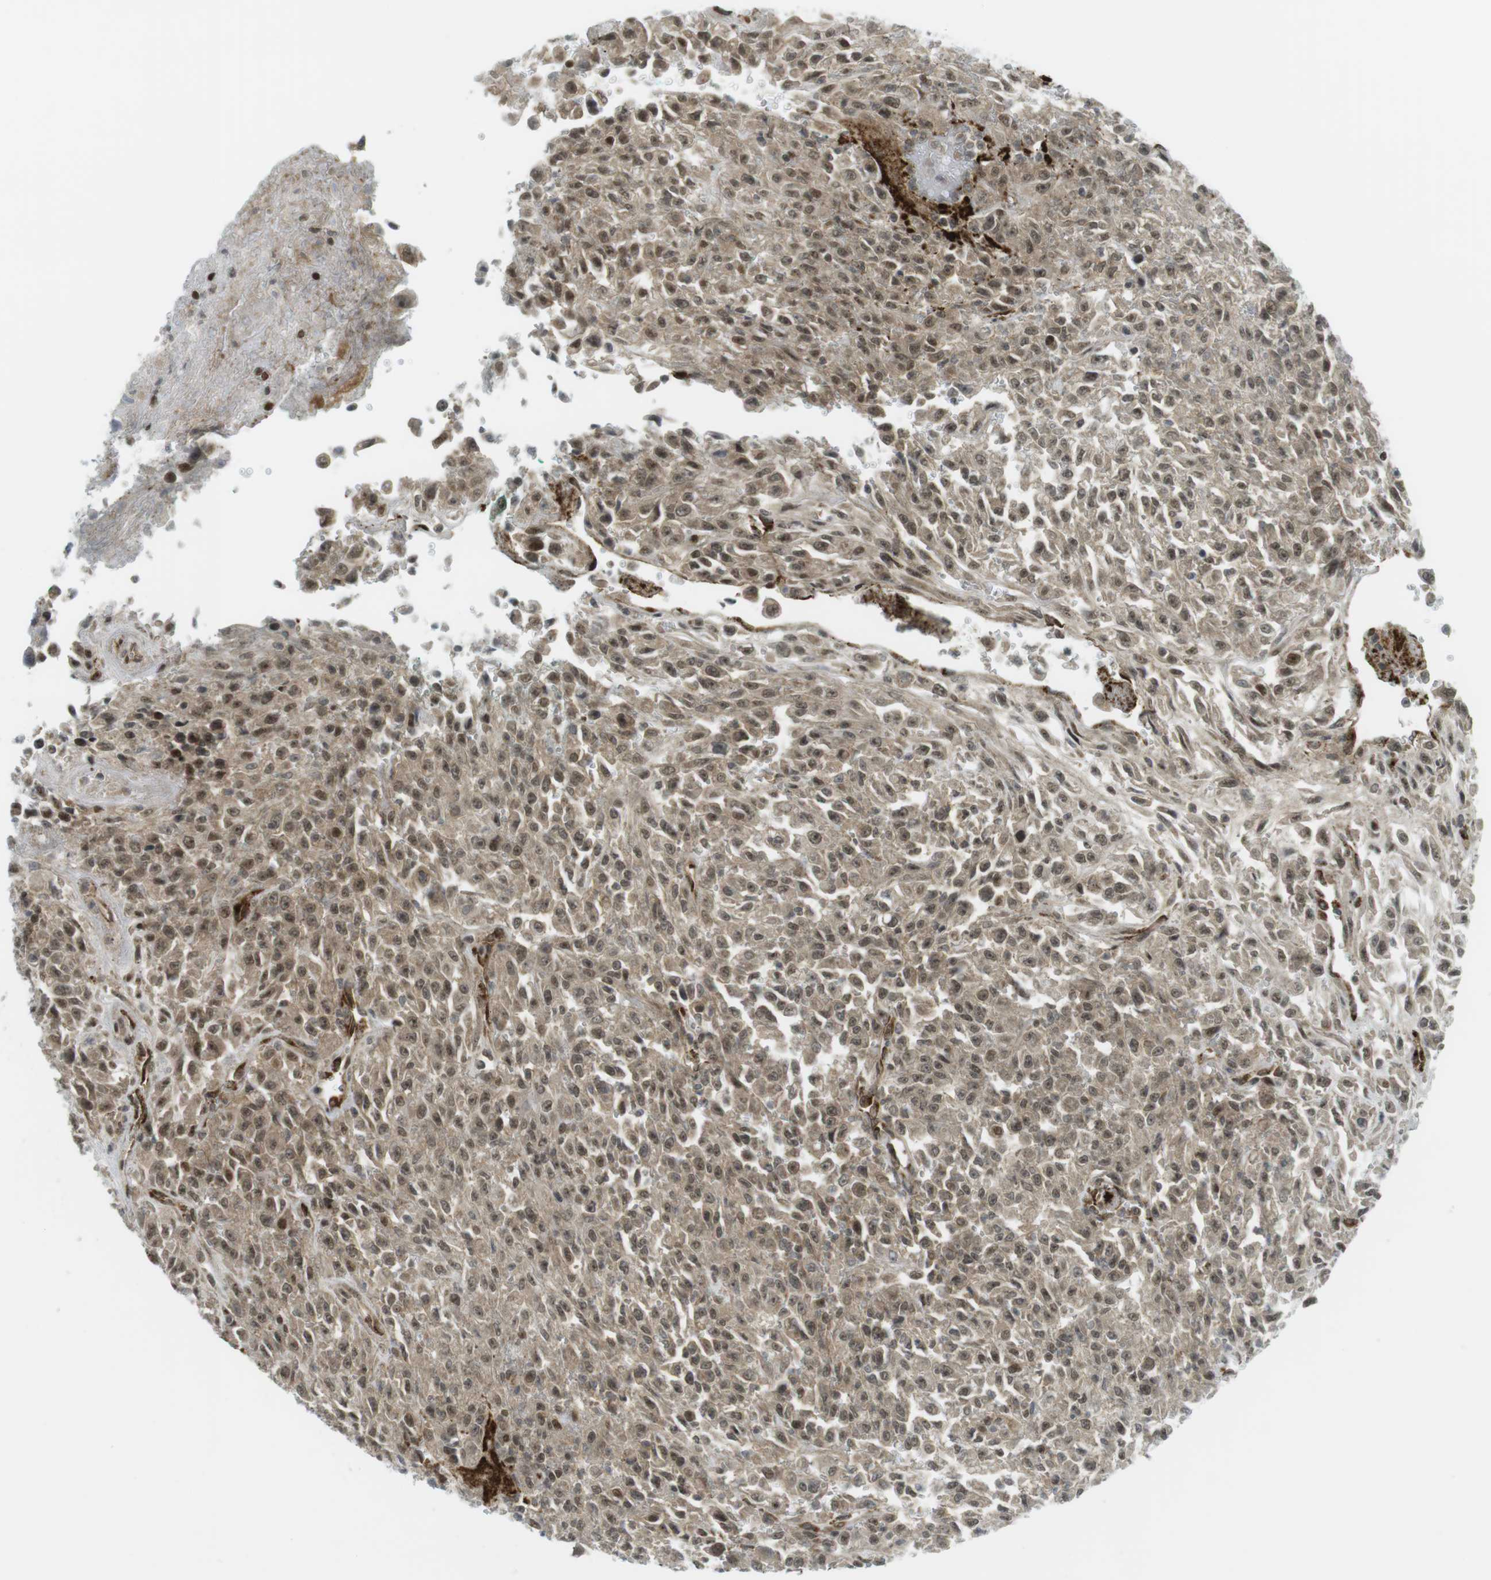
{"staining": {"intensity": "weak", "quantity": ">75%", "location": "cytoplasmic/membranous,nuclear"}, "tissue": "urothelial cancer", "cell_type": "Tumor cells", "image_type": "cancer", "snomed": [{"axis": "morphology", "description": "Urothelial carcinoma, High grade"}, {"axis": "topography", "description": "Urinary bladder"}], "caption": "Human urothelial cancer stained with a brown dye reveals weak cytoplasmic/membranous and nuclear positive positivity in approximately >75% of tumor cells.", "gene": "PPP1R13B", "patient": {"sex": "male", "age": 46}}